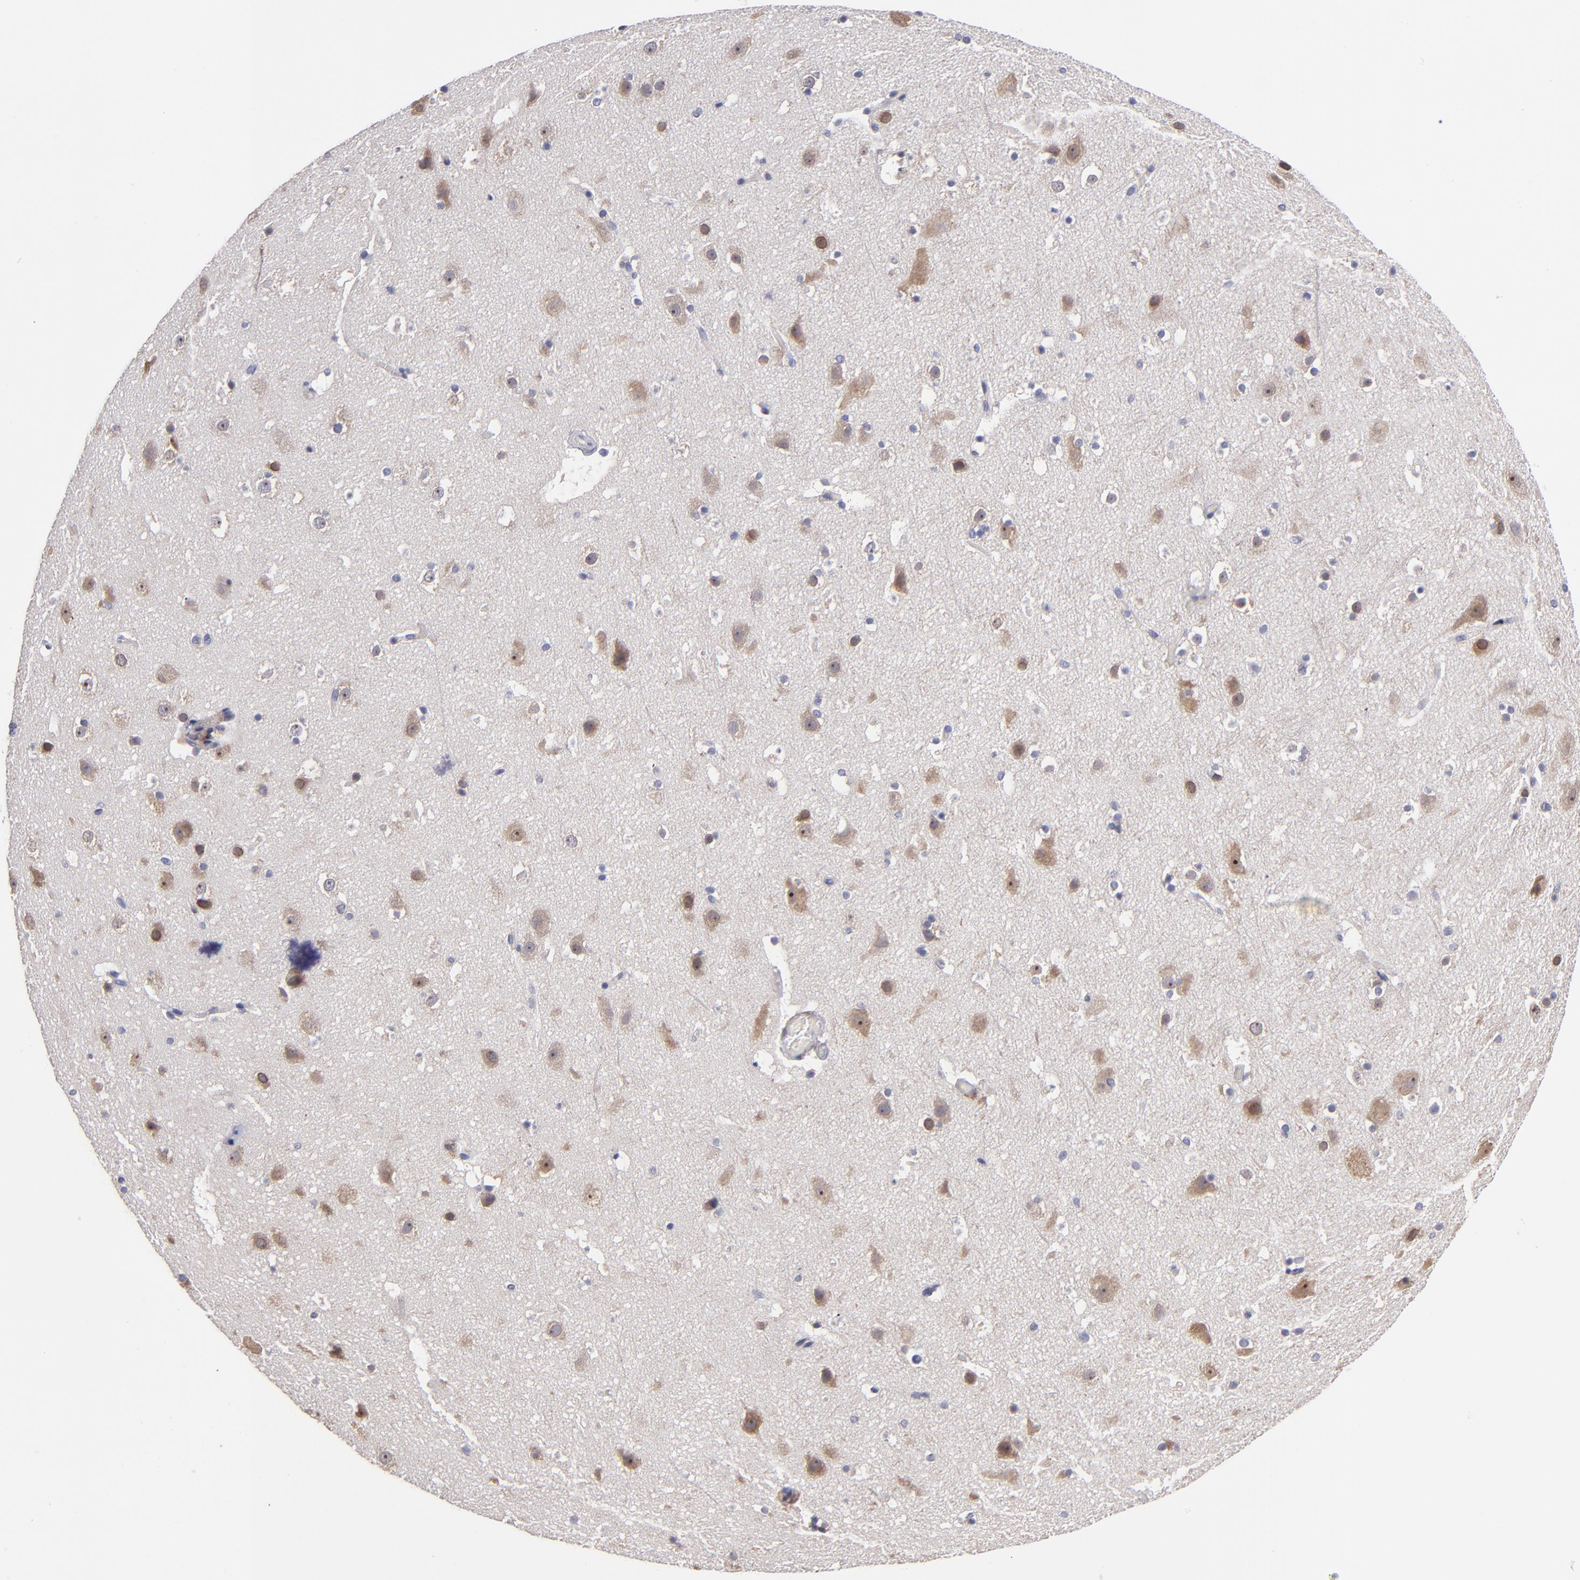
{"staining": {"intensity": "negative", "quantity": "none", "location": "none"}, "tissue": "cerebral cortex", "cell_type": "Endothelial cells", "image_type": "normal", "snomed": [{"axis": "morphology", "description": "Normal tissue, NOS"}, {"axis": "topography", "description": "Cerebral cortex"}], "caption": "Immunohistochemistry (IHC) histopathology image of benign cerebral cortex: human cerebral cortex stained with DAB (3,3'-diaminobenzidine) shows no significant protein expression in endothelial cells.", "gene": "EIF3L", "patient": {"sex": "male", "age": 45}}